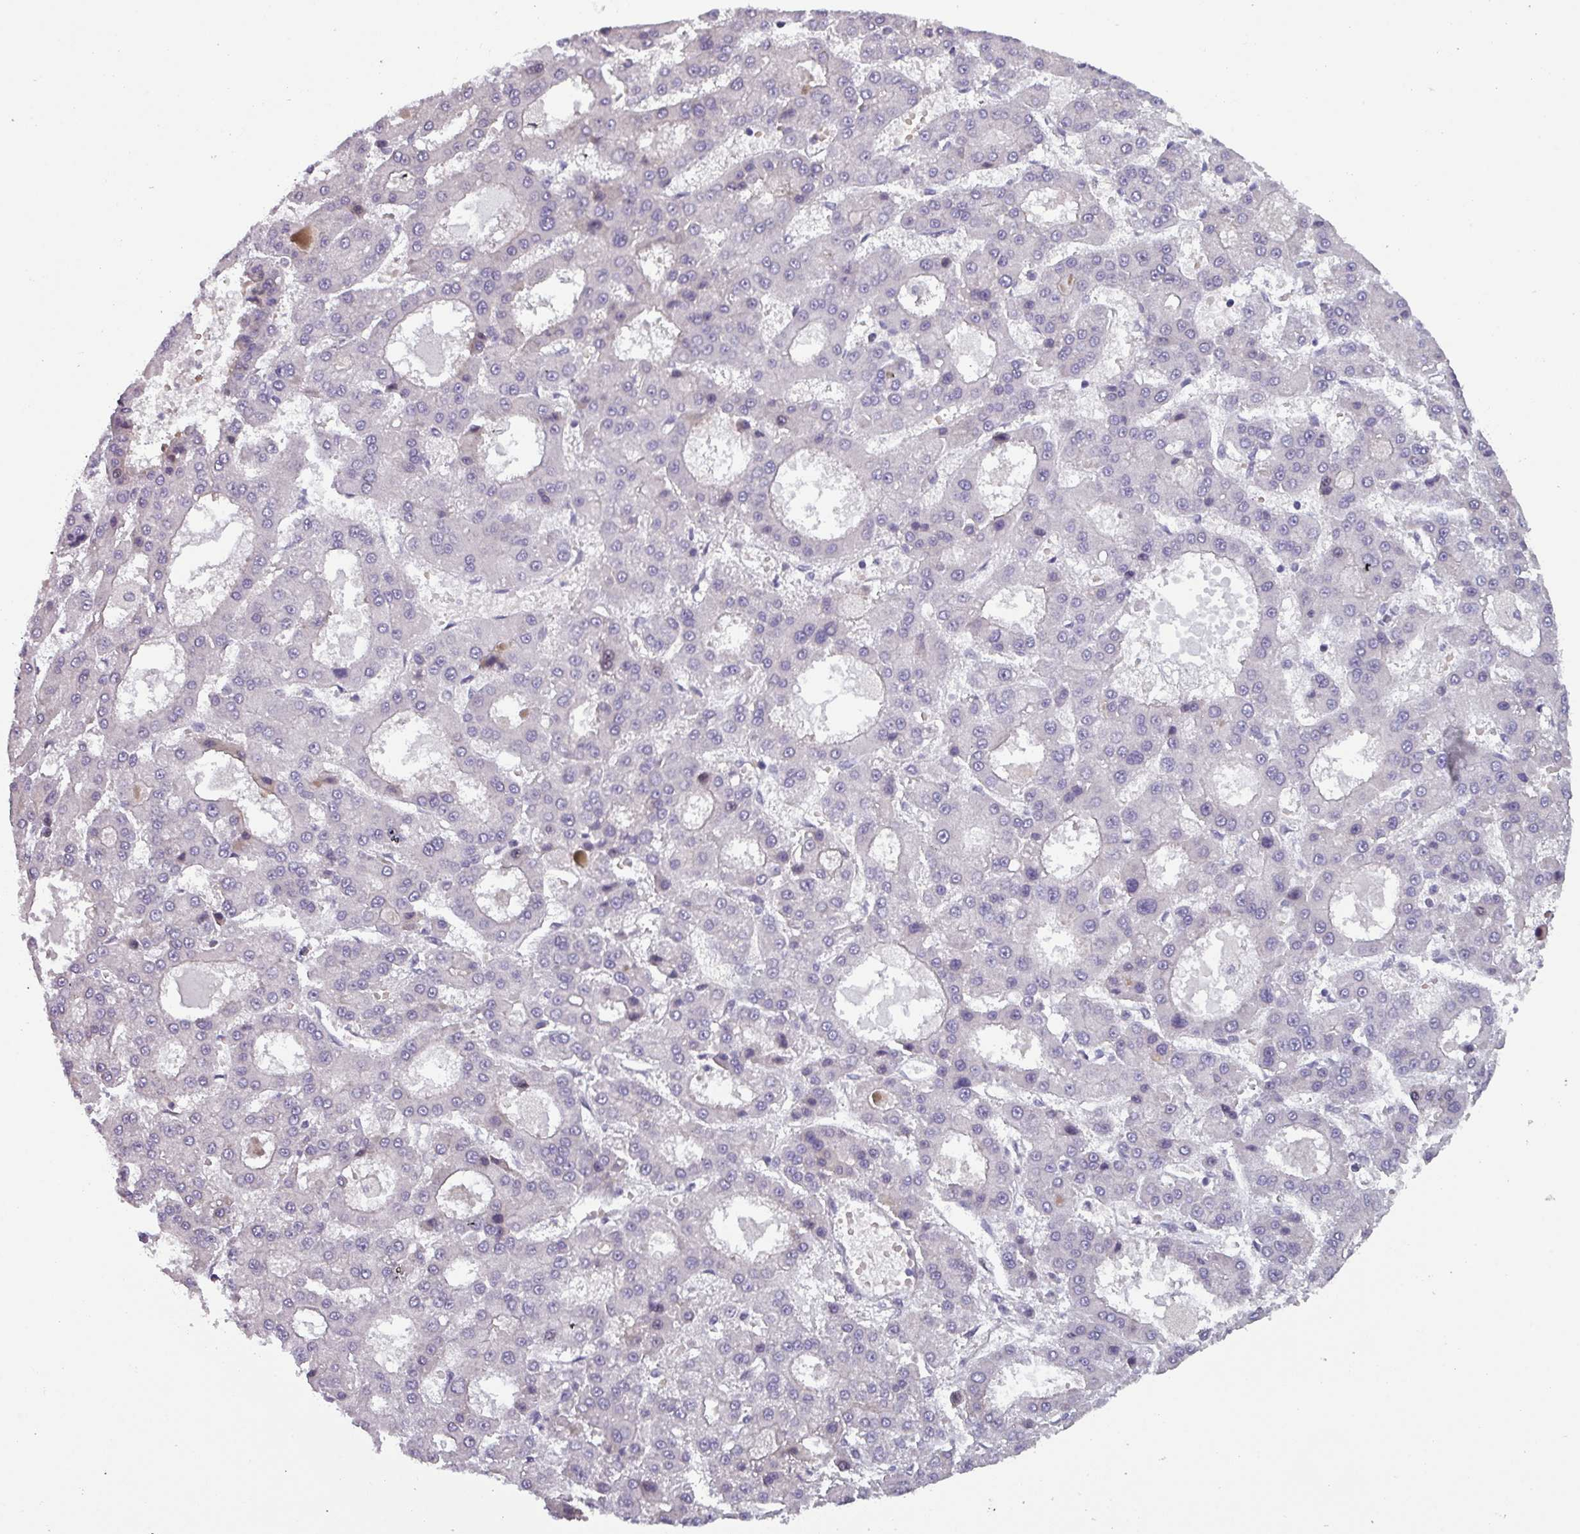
{"staining": {"intensity": "negative", "quantity": "none", "location": "none"}, "tissue": "liver cancer", "cell_type": "Tumor cells", "image_type": "cancer", "snomed": [{"axis": "morphology", "description": "Carcinoma, Hepatocellular, NOS"}, {"axis": "topography", "description": "Liver"}], "caption": "There is no significant expression in tumor cells of liver cancer.", "gene": "PRAMEF12", "patient": {"sex": "male", "age": 70}}